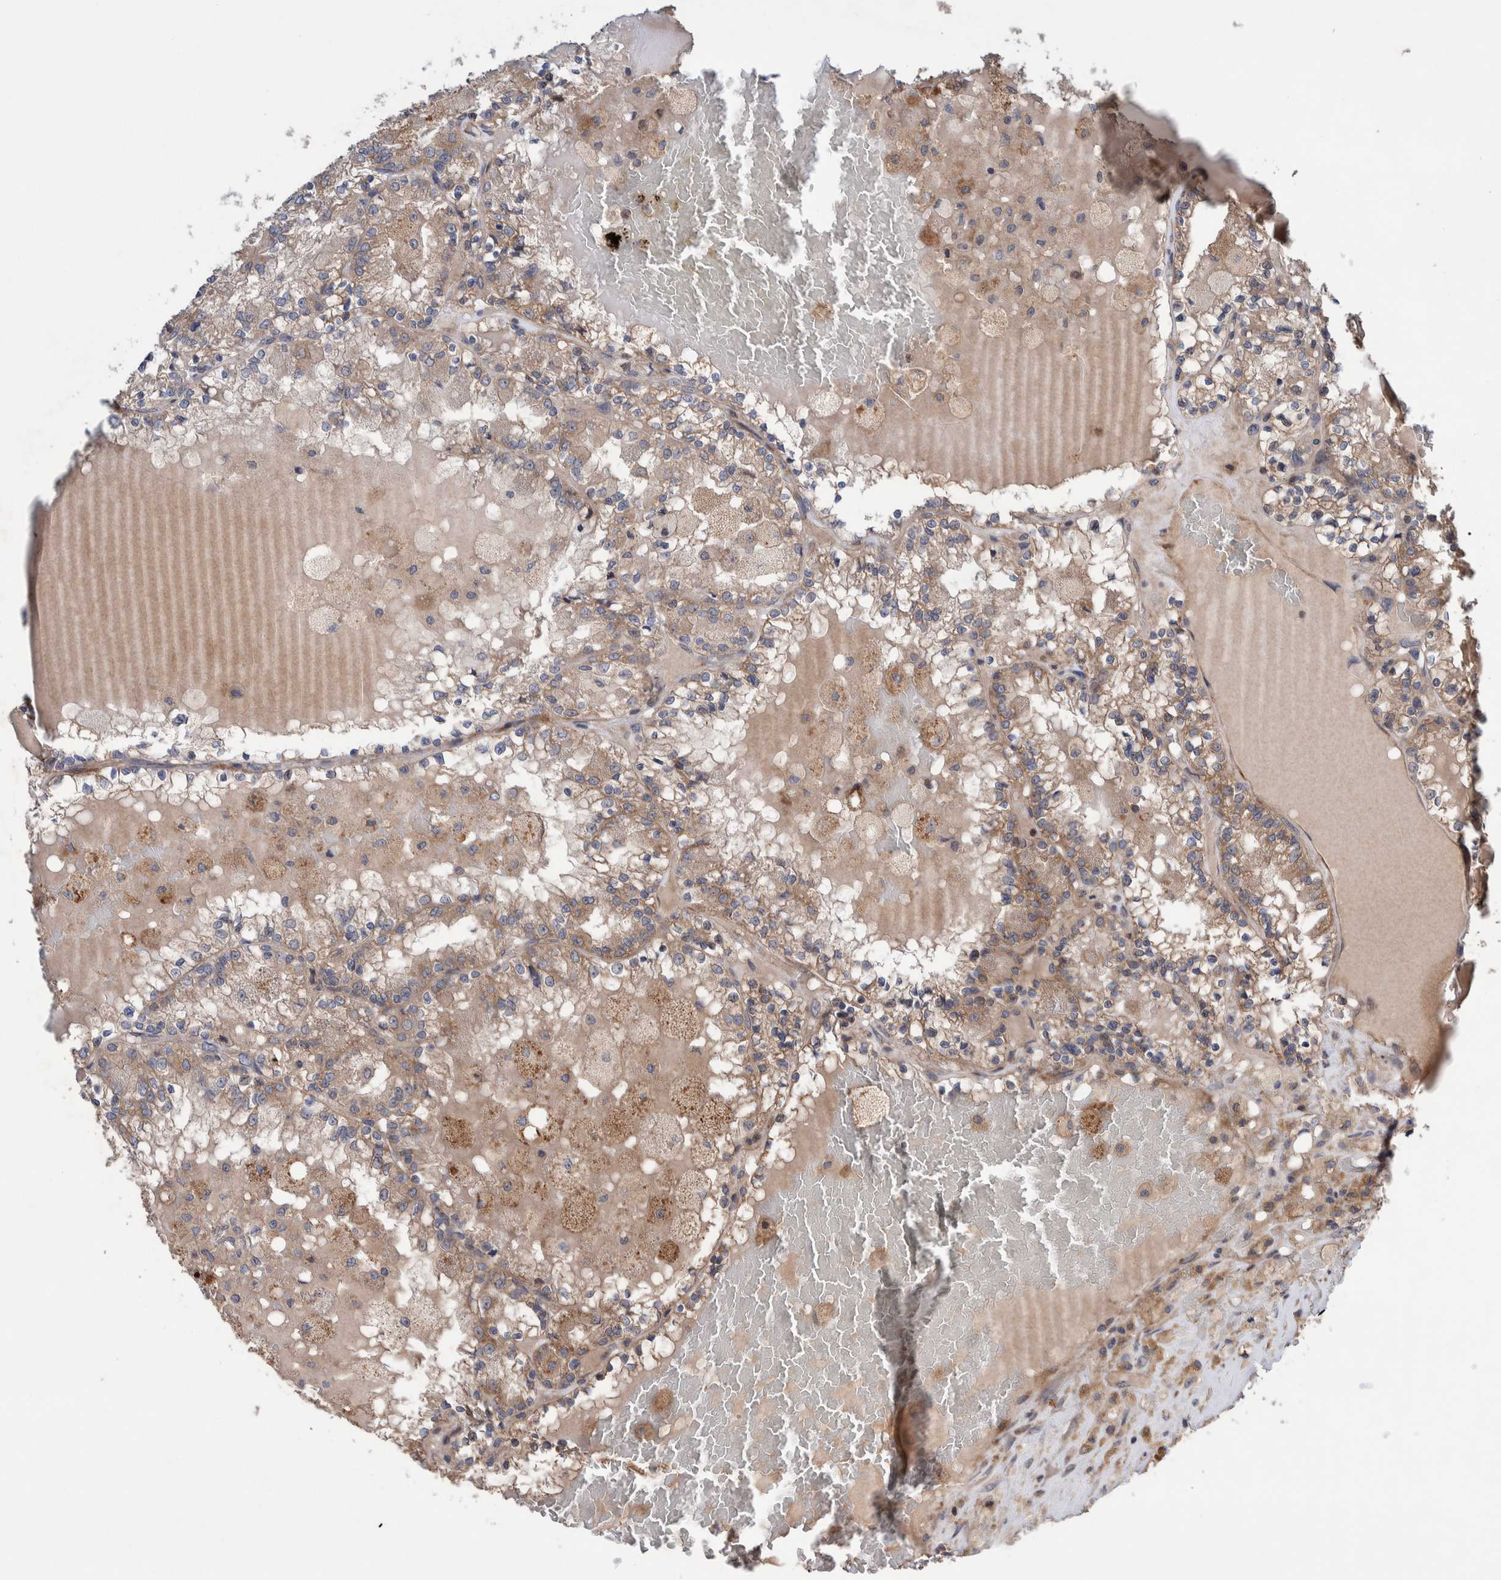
{"staining": {"intensity": "weak", "quantity": ">75%", "location": "cytoplasmic/membranous"}, "tissue": "renal cancer", "cell_type": "Tumor cells", "image_type": "cancer", "snomed": [{"axis": "morphology", "description": "Adenocarcinoma, NOS"}, {"axis": "topography", "description": "Kidney"}], "caption": "Brown immunohistochemical staining in human renal cancer (adenocarcinoma) exhibits weak cytoplasmic/membranous staining in about >75% of tumor cells. Ihc stains the protein in brown and the nuclei are stained blue.", "gene": "PIK3R6", "patient": {"sex": "female", "age": 56}}